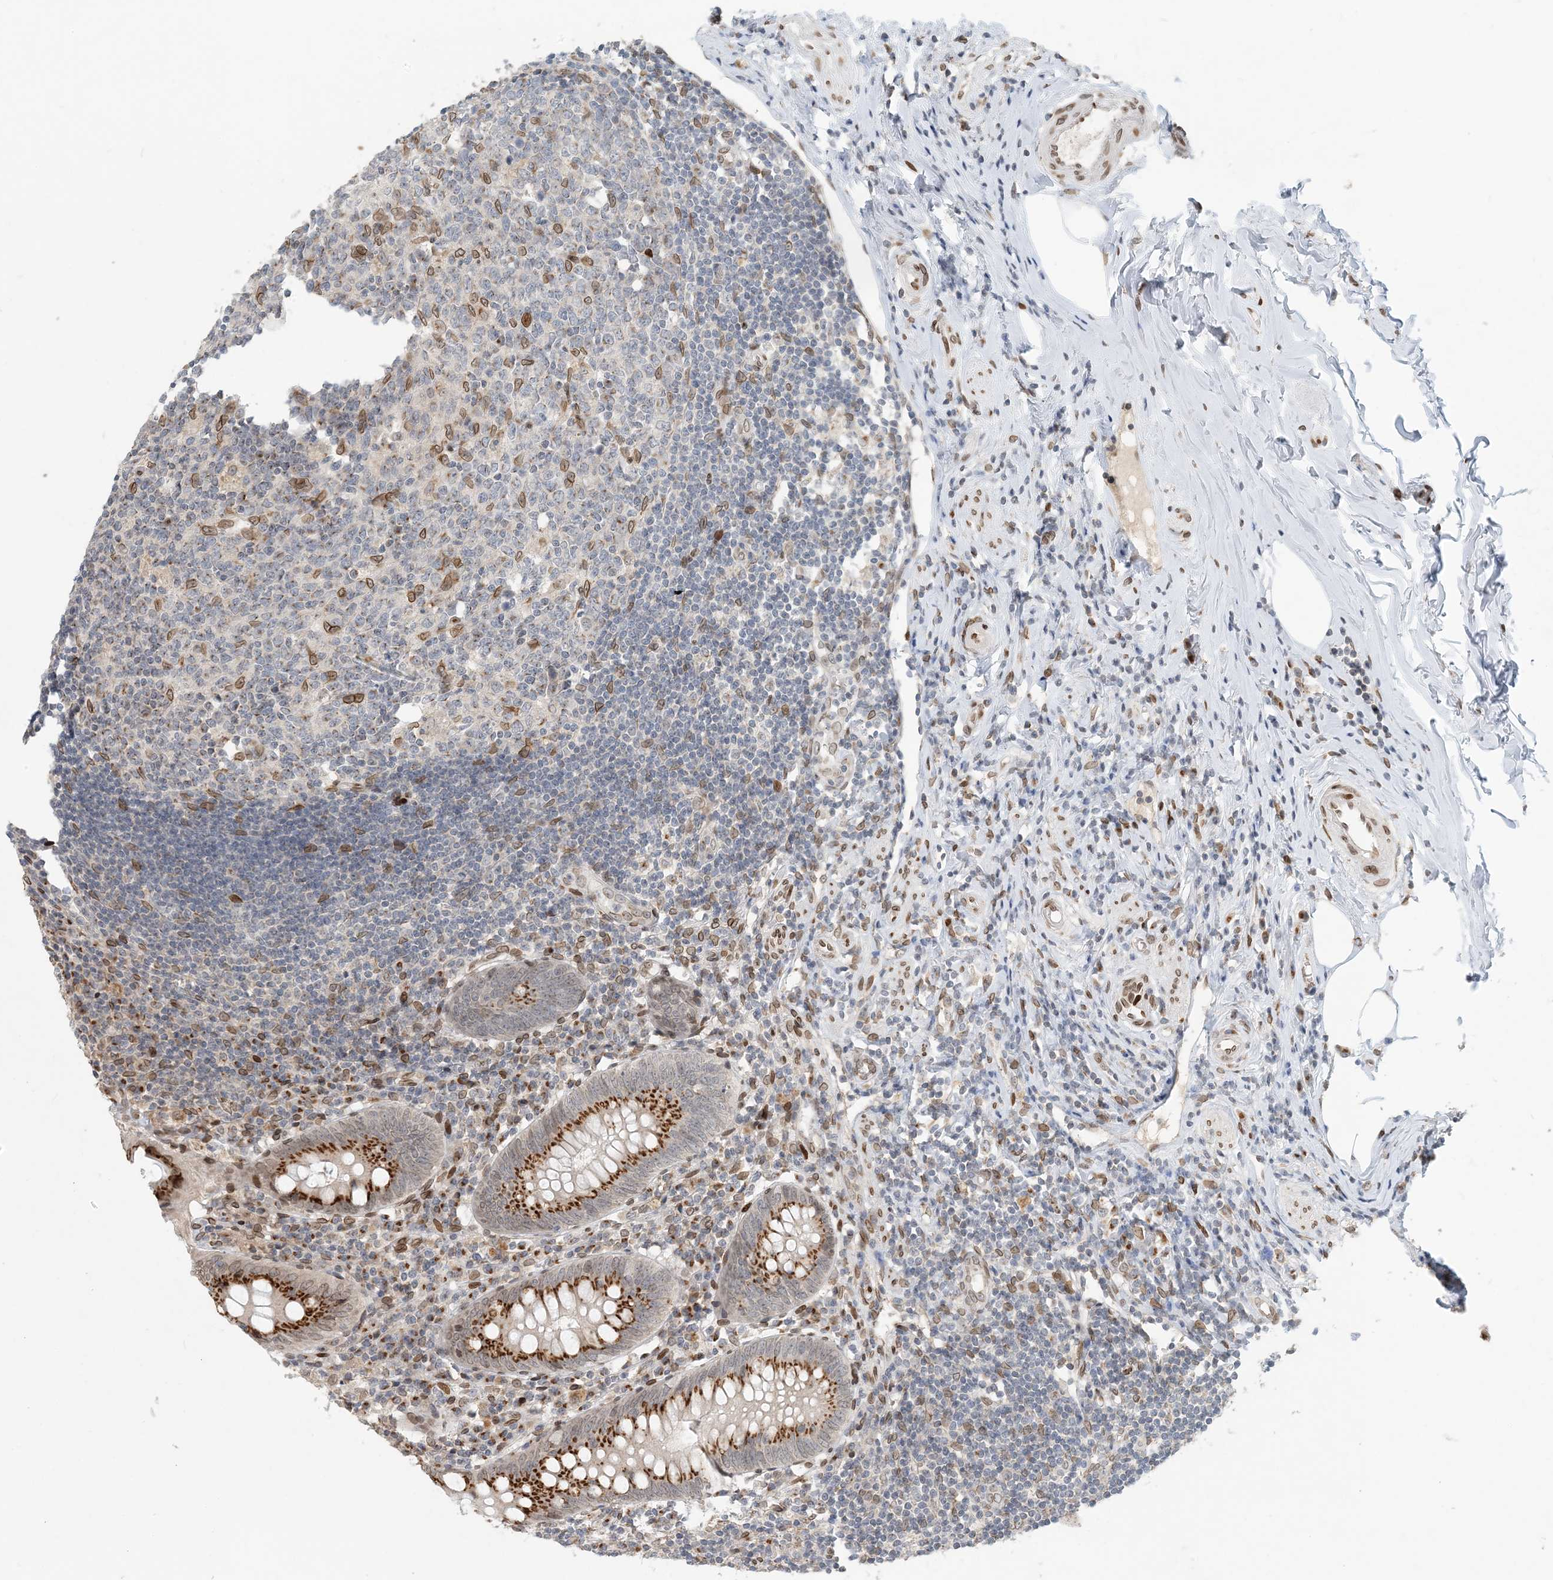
{"staining": {"intensity": "strong", "quantity": ">75%", "location": "cytoplasmic/membranous"}, "tissue": "appendix", "cell_type": "Glandular cells", "image_type": "normal", "snomed": [{"axis": "morphology", "description": "Normal tissue, NOS"}, {"axis": "topography", "description": "Appendix"}], "caption": "Glandular cells demonstrate high levels of strong cytoplasmic/membranous expression in approximately >75% of cells in benign human appendix. The protein is shown in brown color, while the nuclei are stained blue.", "gene": "SLC35A2", "patient": {"sex": "female", "age": 54}}